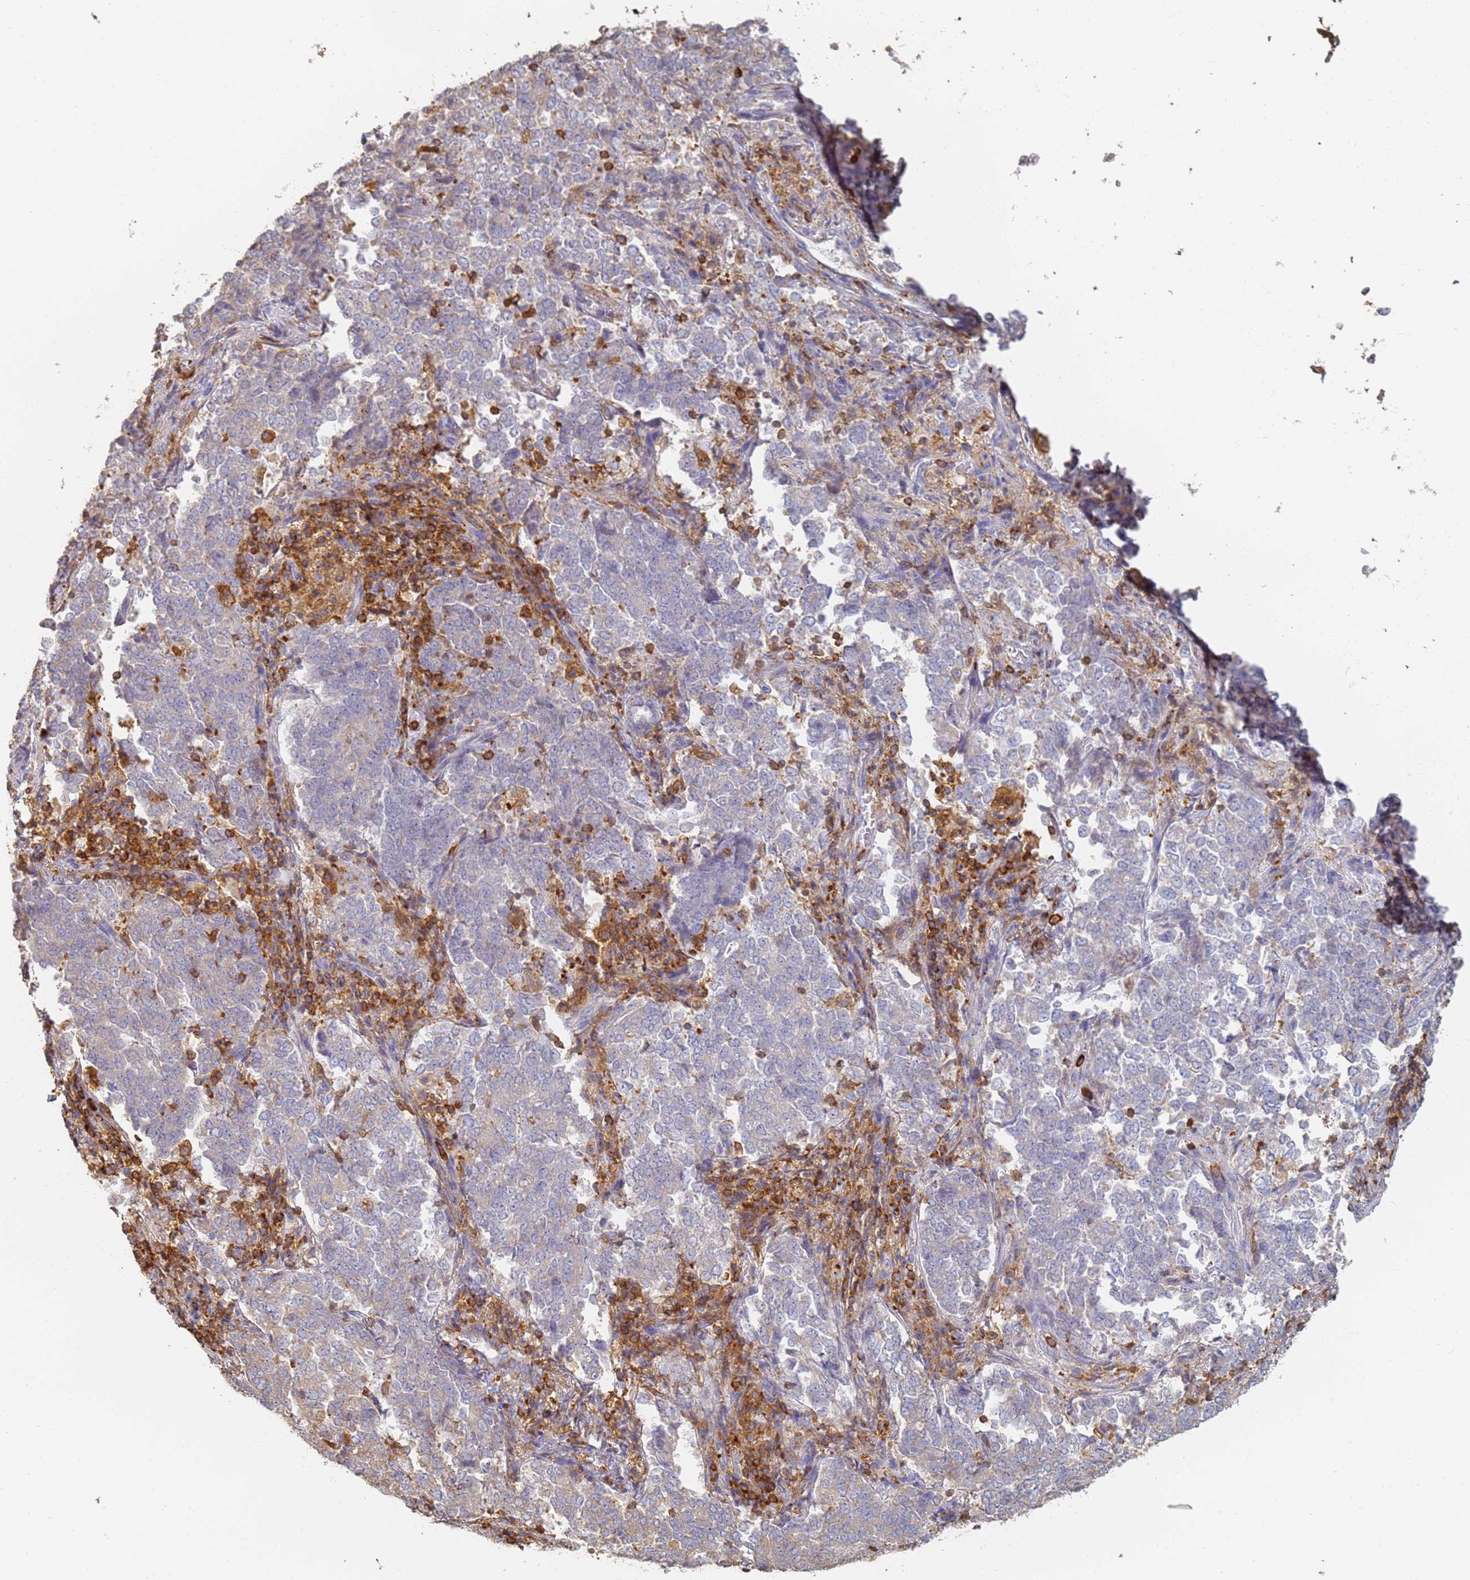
{"staining": {"intensity": "negative", "quantity": "none", "location": "none"}, "tissue": "endometrial cancer", "cell_type": "Tumor cells", "image_type": "cancer", "snomed": [{"axis": "morphology", "description": "Adenocarcinoma, NOS"}, {"axis": "topography", "description": "Endometrium"}], "caption": "Micrograph shows no protein positivity in tumor cells of adenocarcinoma (endometrial) tissue. The staining was performed using DAB (3,3'-diaminobenzidine) to visualize the protein expression in brown, while the nuclei were stained in blue with hematoxylin (Magnification: 20x).", "gene": "BIN2", "patient": {"sex": "female", "age": 80}}